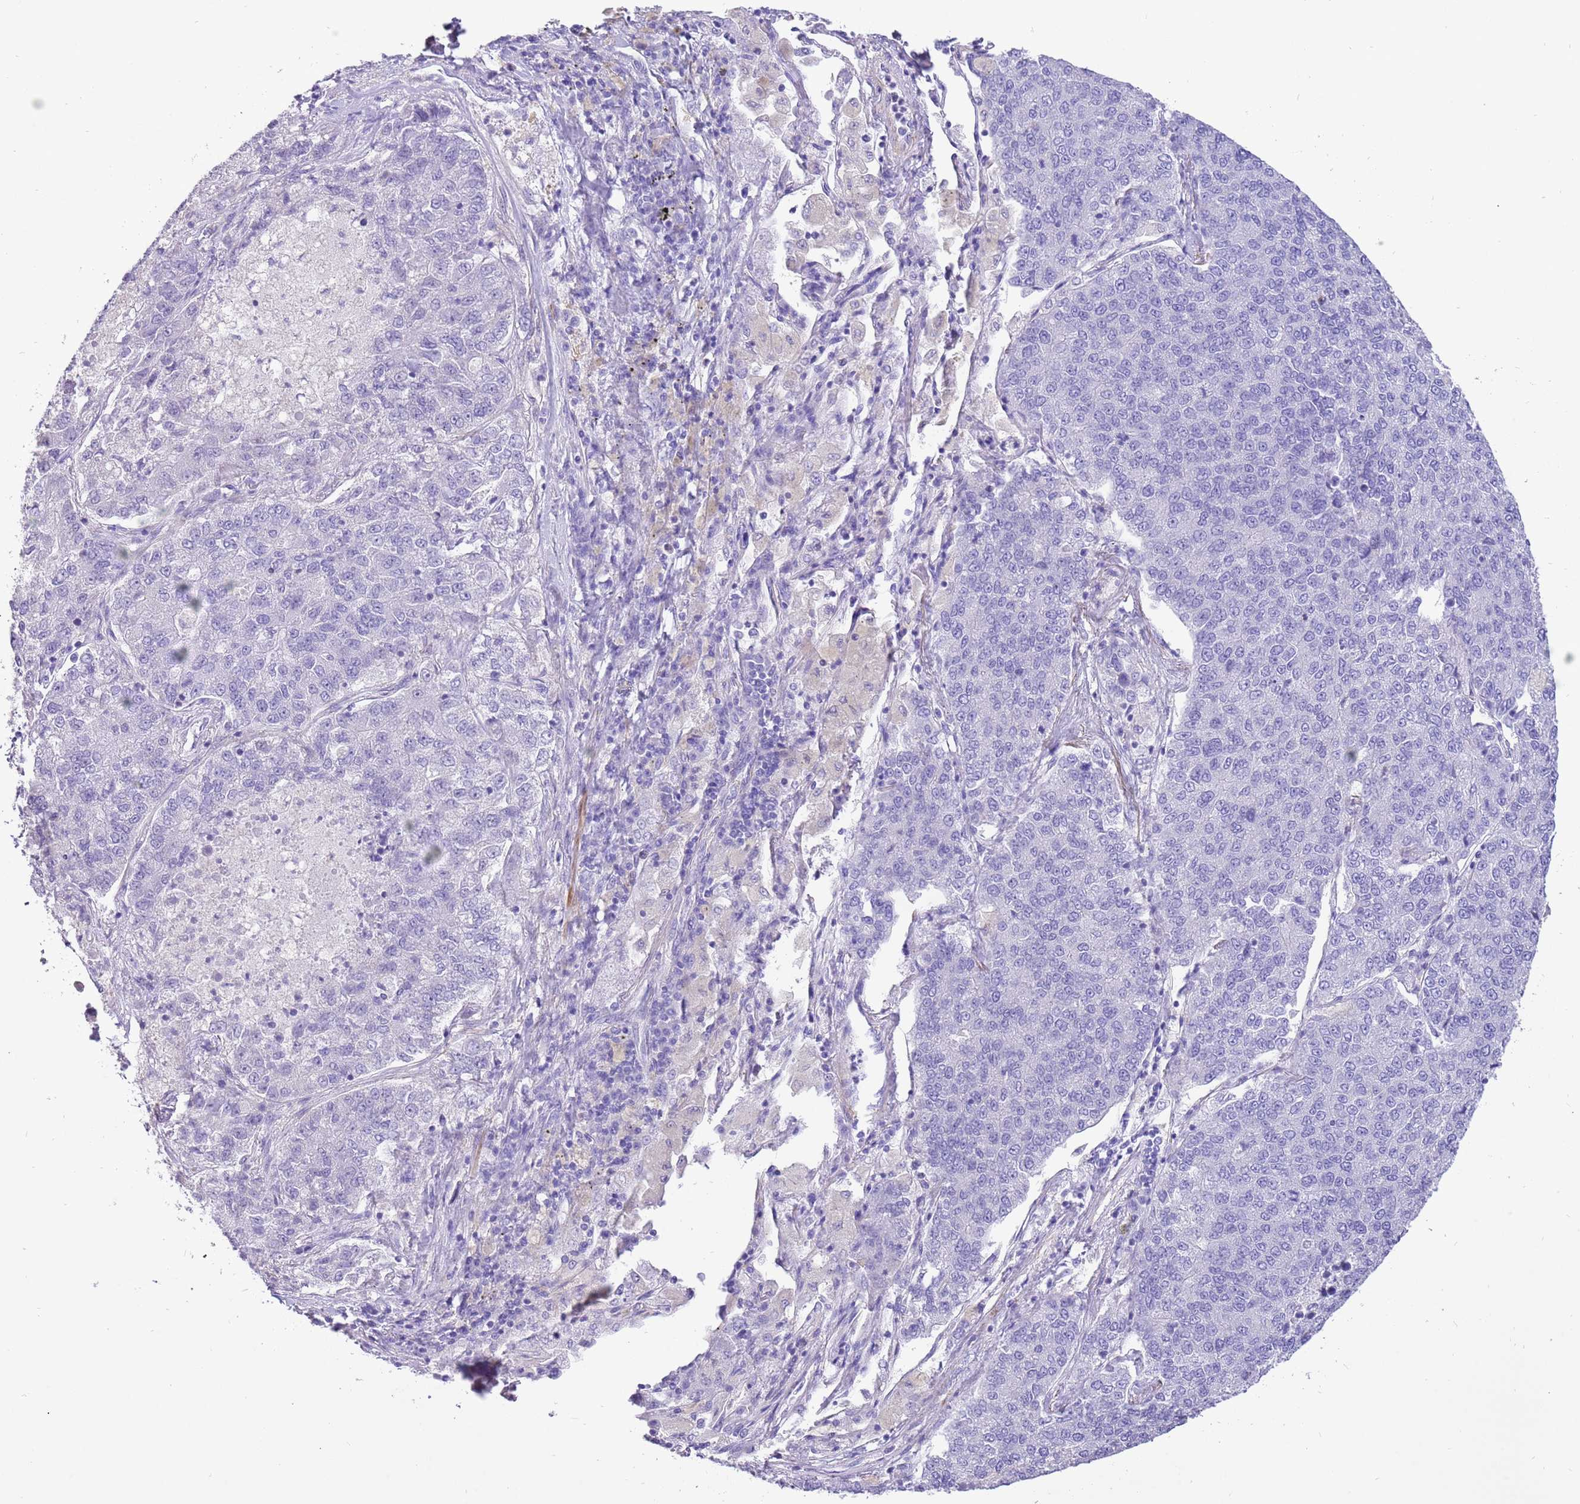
{"staining": {"intensity": "negative", "quantity": "none", "location": "none"}, "tissue": "lung cancer", "cell_type": "Tumor cells", "image_type": "cancer", "snomed": [{"axis": "morphology", "description": "Adenocarcinoma, NOS"}, {"axis": "topography", "description": "Lung"}], "caption": "The immunohistochemistry (IHC) photomicrograph has no significant staining in tumor cells of lung cancer tissue. Brightfield microscopy of IHC stained with DAB (3,3'-diaminobenzidine) (brown) and hematoxylin (blue), captured at high magnification.", "gene": "KBTBD3", "patient": {"sex": "male", "age": 49}}